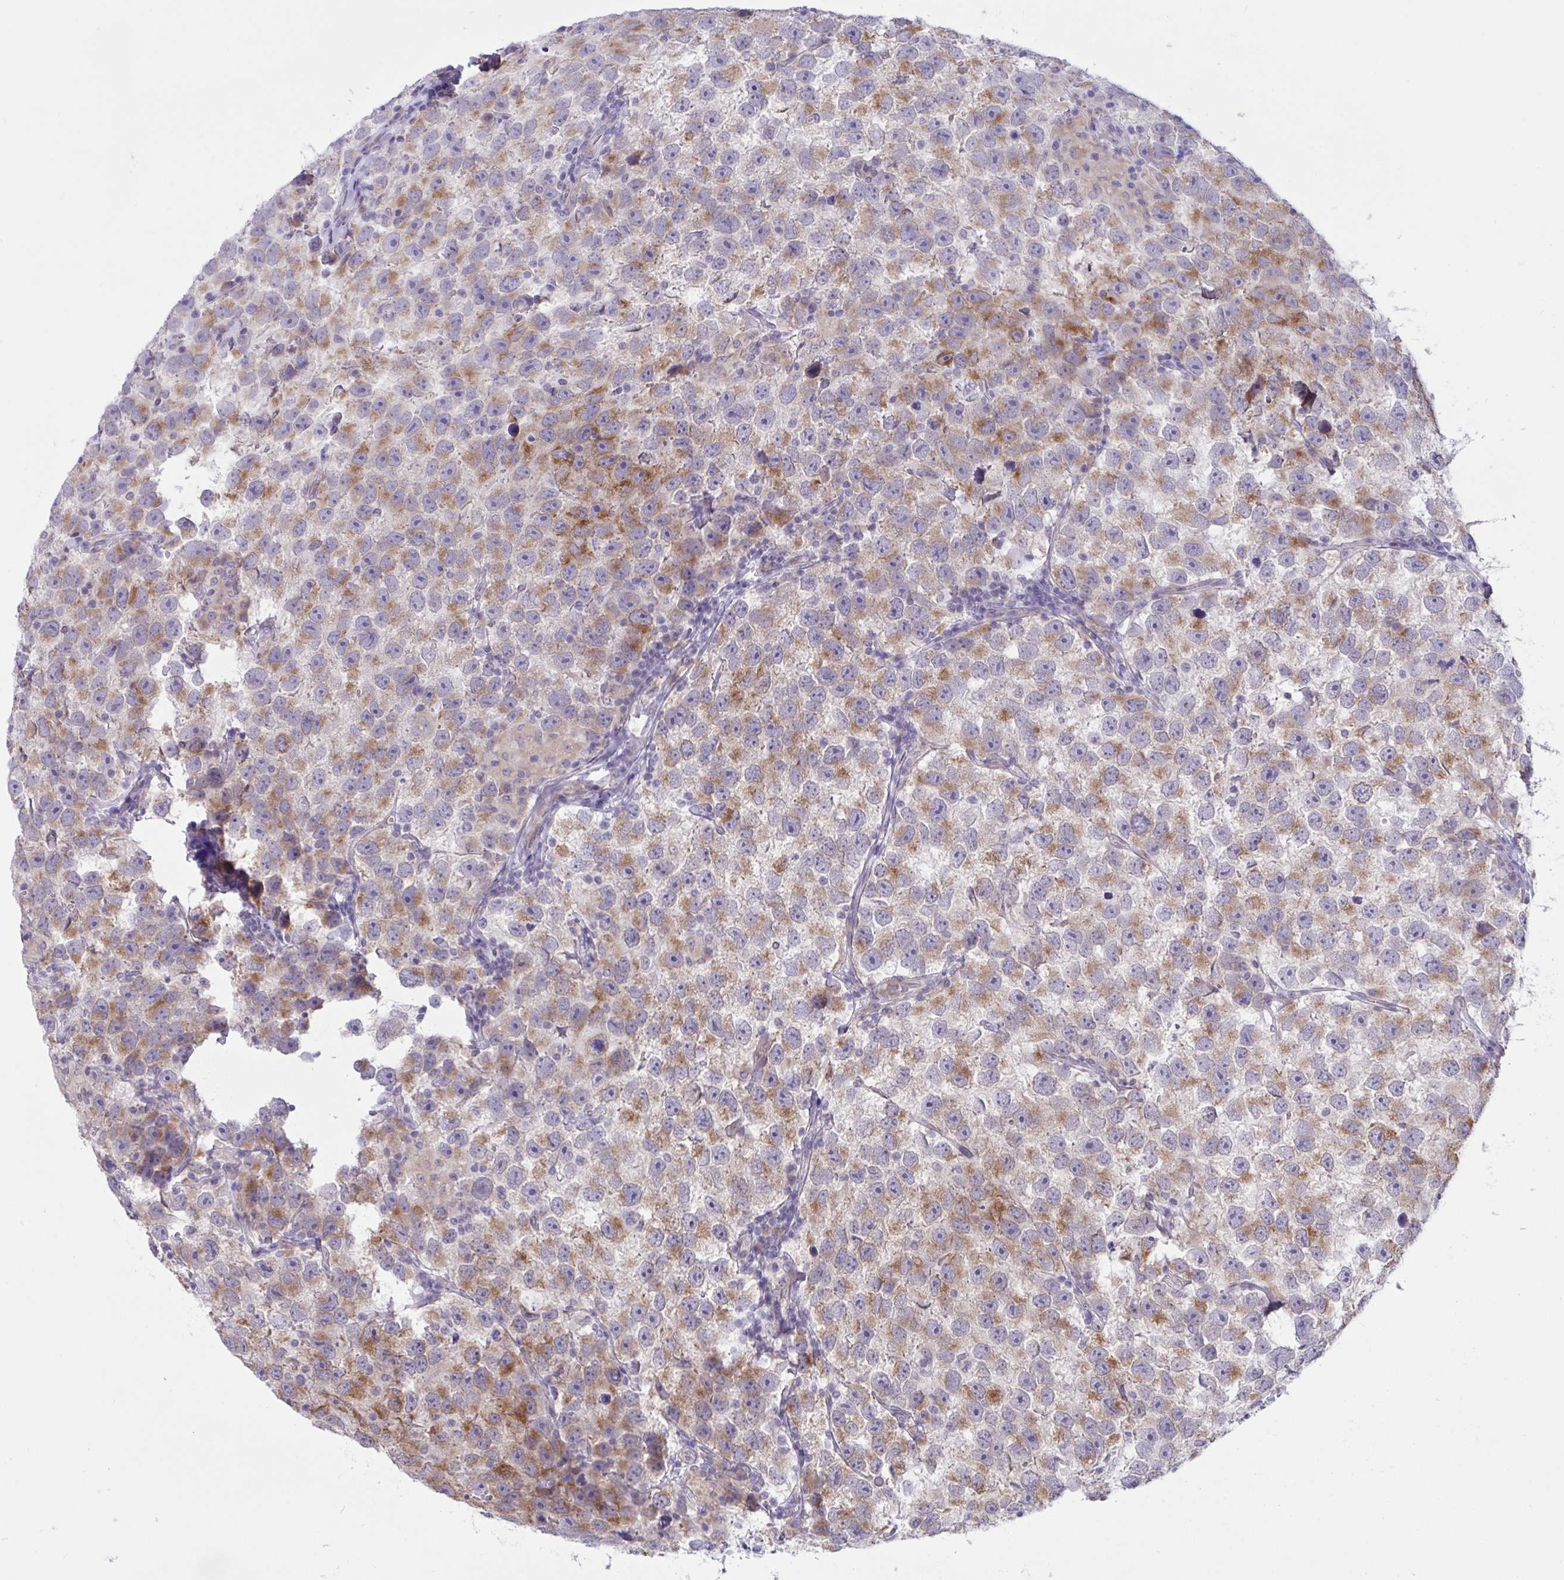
{"staining": {"intensity": "moderate", "quantity": "25%-75%", "location": "cytoplasmic/membranous"}, "tissue": "testis cancer", "cell_type": "Tumor cells", "image_type": "cancer", "snomed": [{"axis": "morphology", "description": "Seminoma, NOS"}, {"axis": "topography", "description": "Testis"}], "caption": "Immunohistochemical staining of testis seminoma exhibits moderate cytoplasmic/membranous protein staining in approximately 25%-75% of tumor cells.", "gene": "CAMLG", "patient": {"sex": "male", "age": 26}}